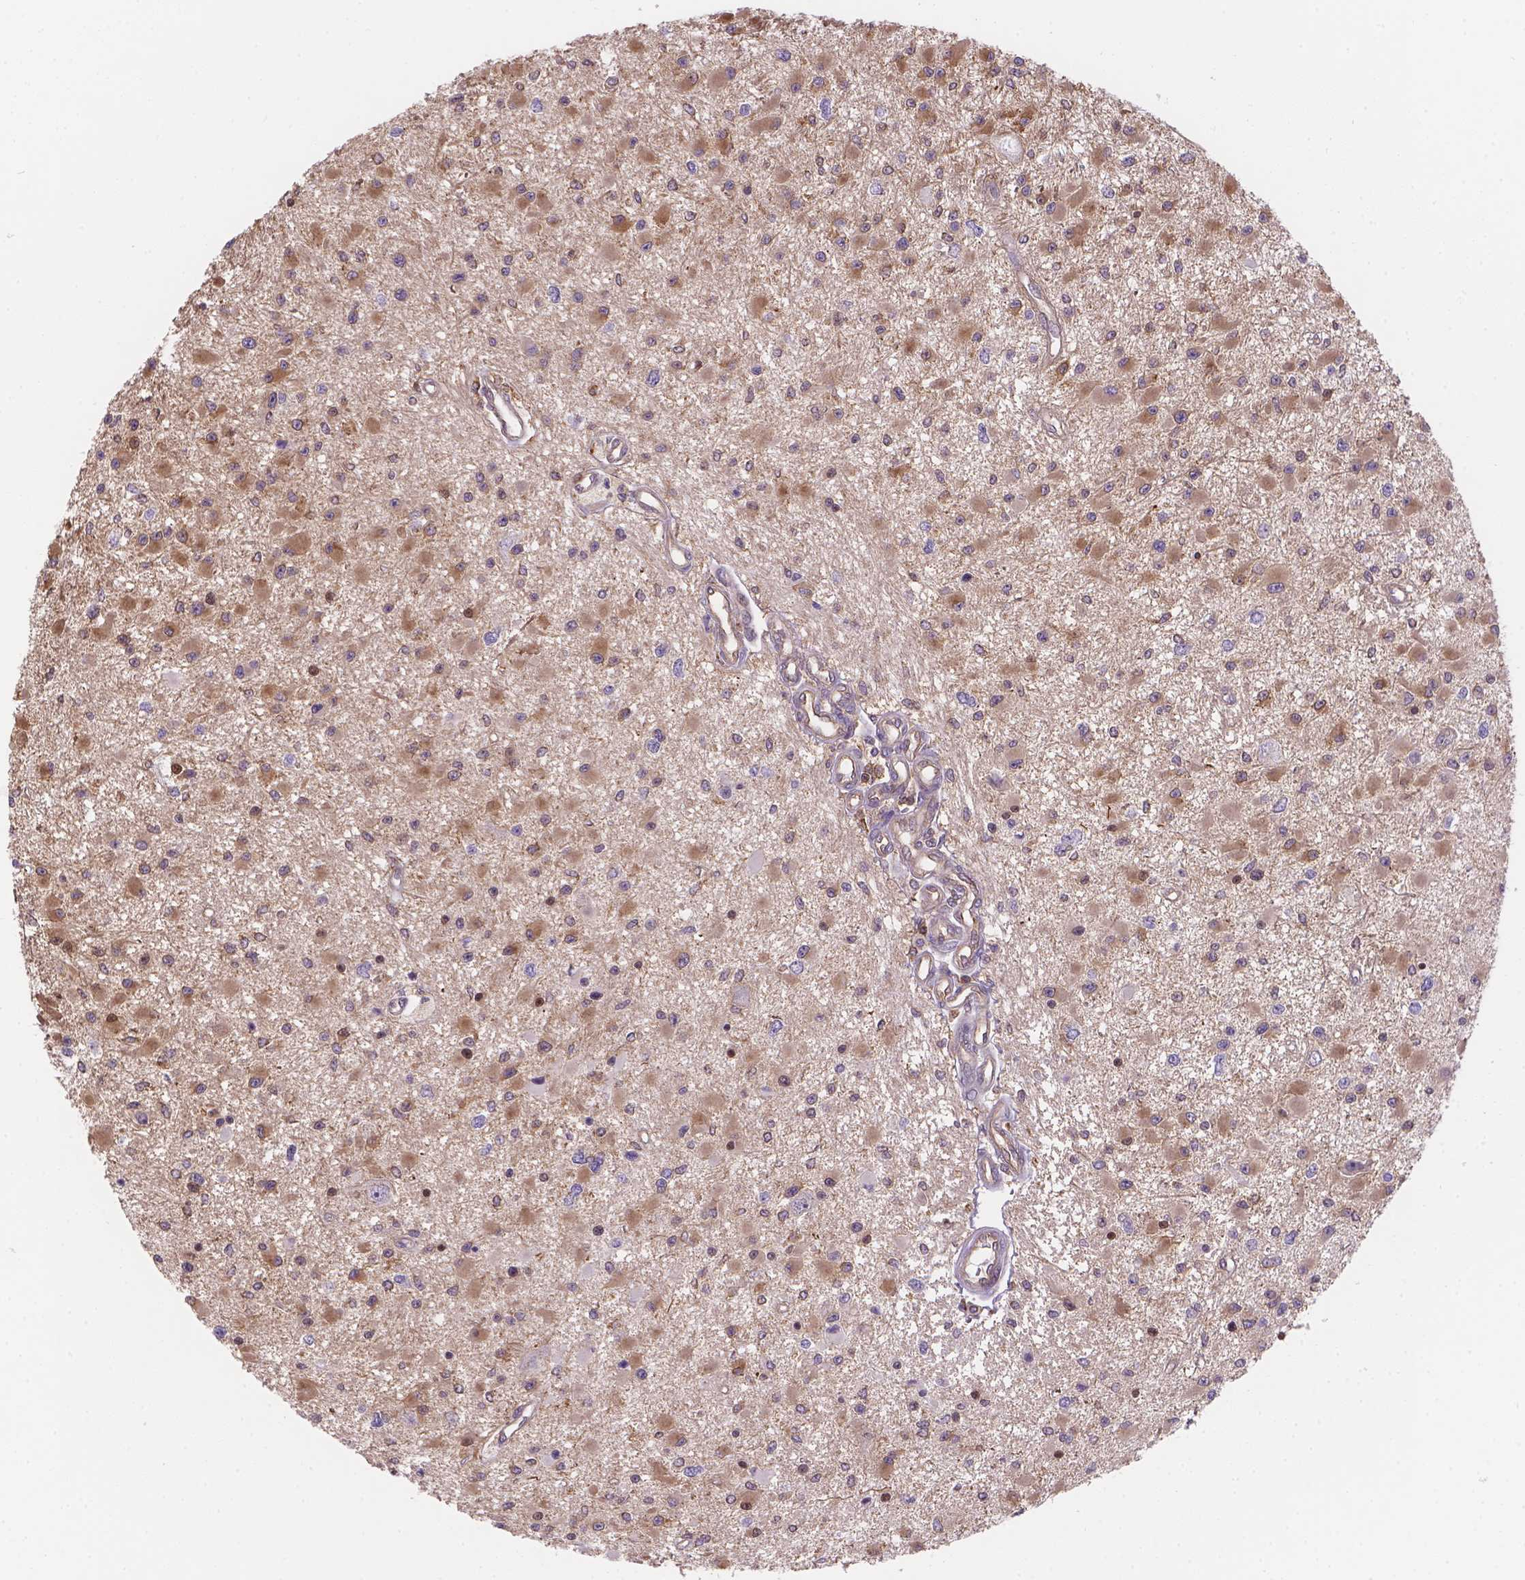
{"staining": {"intensity": "moderate", "quantity": "25%-75%", "location": "cytoplasmic/membranous"}, "tissue": "glioma", "cell_type": "Tumor cells", "image_type": "cancer", "snomed": [{"axis": "morphology", "description": "Glioma, malignant, High grade"}, {"axis": "topography", "description": "Brain"}], "caption": "Immunohistochemistry image of neoplastic tissue: high-grade glioma (malignant) stained using immunohistochemistry reveals medium levels of moderate protein expression localized specifically in the cytoplasmic/membranous of tumor cells, appearing as a cytoplasmic/membranous brown color.", "gene": "DMWD", "patient": {"sex": "male", "age": 54}}